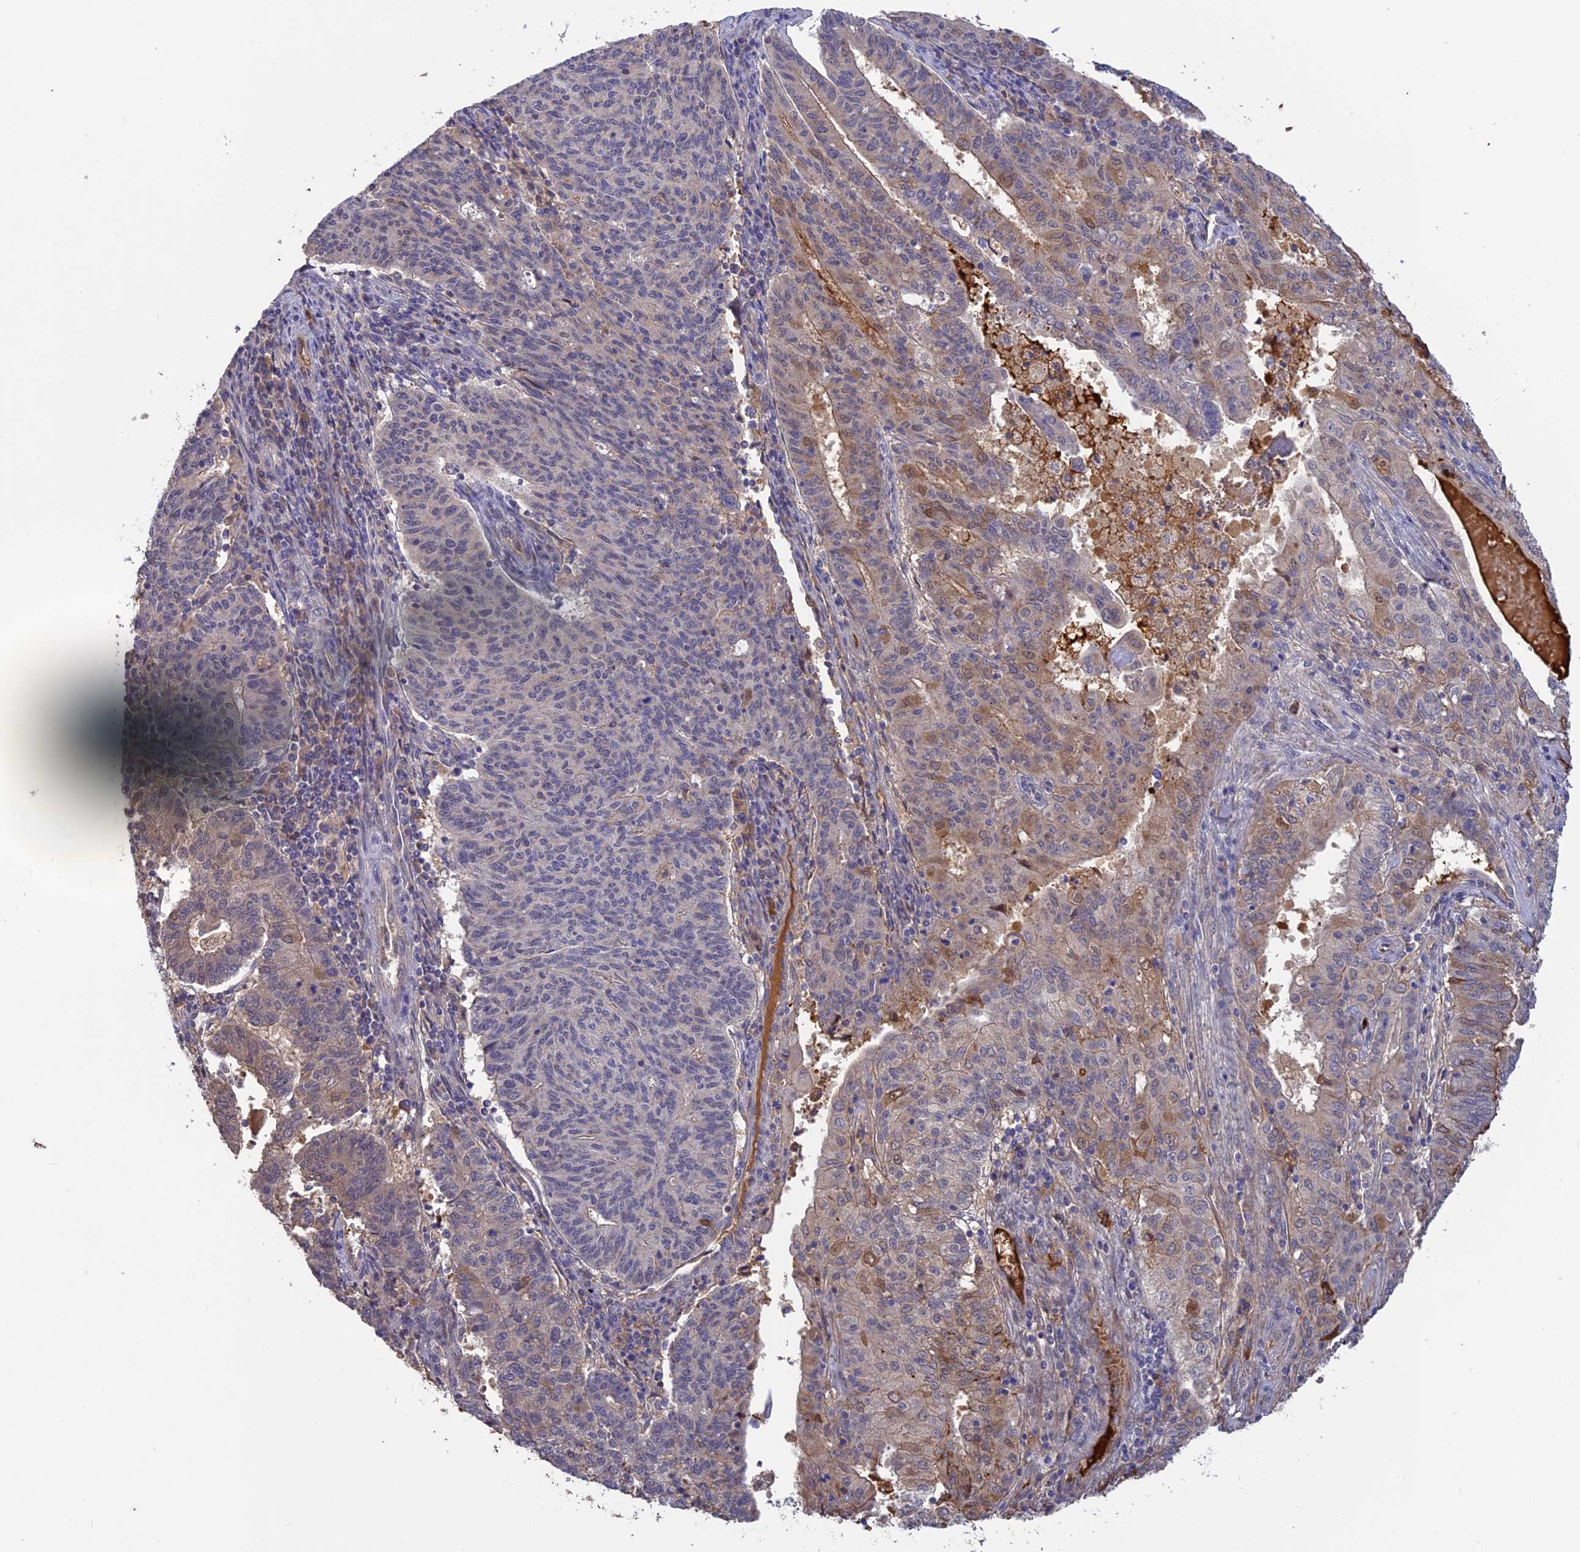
{"staining": {"intensity": "moderate", "quantity": "<25%", "location": "cytoplasmic/membranous"}, "tissue": "endometrial cancer", "cell_type": "Tumor cells", "image_type": "cancer", "snomed": [{"axis": "morphology", "description": "Adenocarcinoma, NOS"}, {"axis": "topography", "description": "Endometrium"}], "caption": "Tumor cells demonstrate low levels of moderate cytoplasmic/membranous positivity in about <25% of cells in adenocarcinoma (endometrial).", "gene": "PZP", "patient": {"sex": "female", "age": 59}}